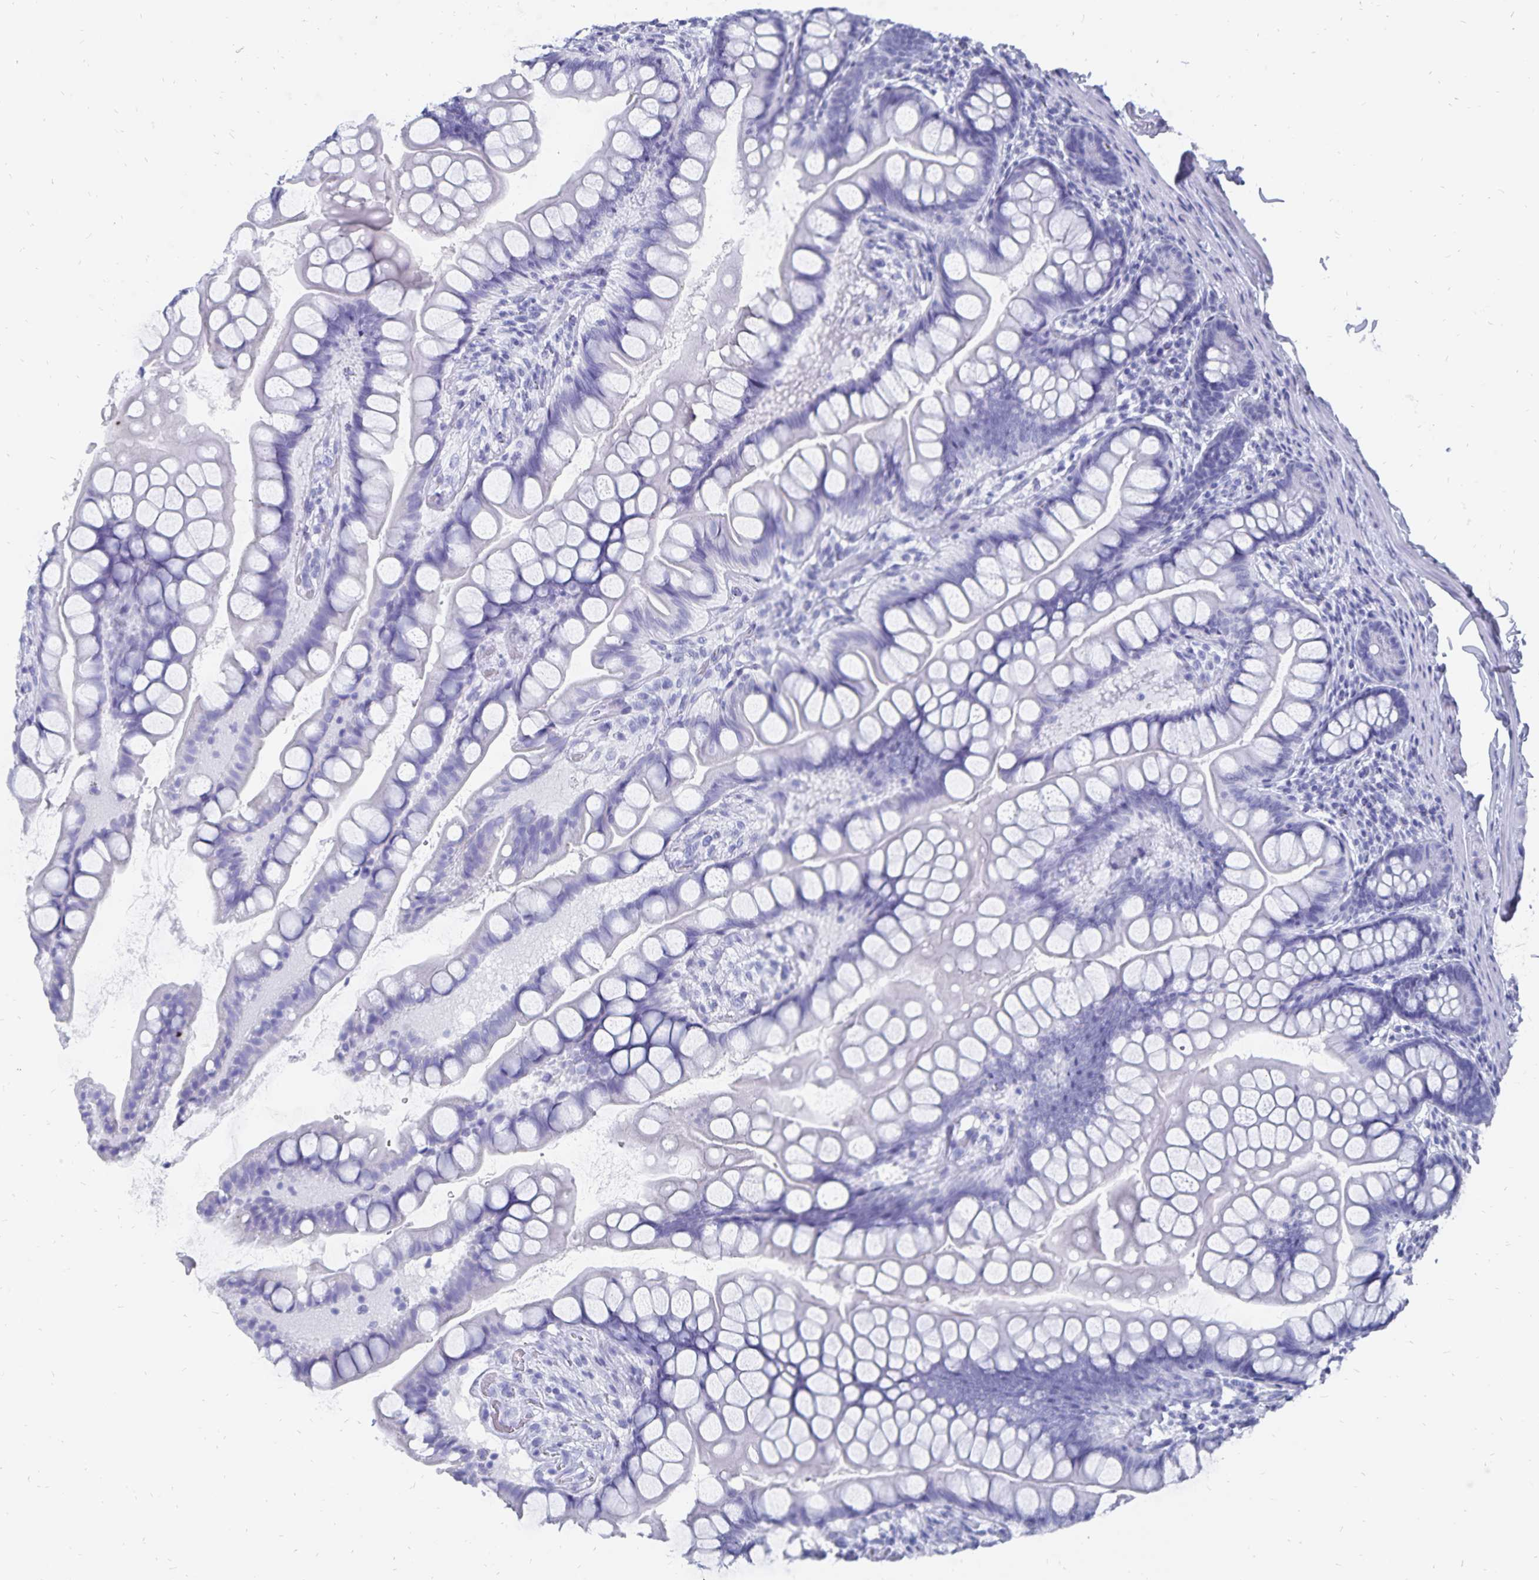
{"staining": {"intensity": "strong", "quantity": "<25%", "location": "cytoplasmic/membranous"}, "tissue": "small intestine", "cell_type": "Glandular cells", "image_type": "normal", "snomed": [{"axis": "morphology", "description": "Normal tissue, NOS"}, {"axis": "topography", "description": "Small intestine"}], "caption": "Immunohistochemical staining of normal small intestine demonstrates strong cytoplasmic/membranous protein expression in about <25% of glandular cells. The protein of interest is stained brown, and the nuclei are stained in blue (DAB IHC with brightfield microscopy, high magnification).", "gene": "ADH1A", "patient": {"sex": "male", "age": 70}}